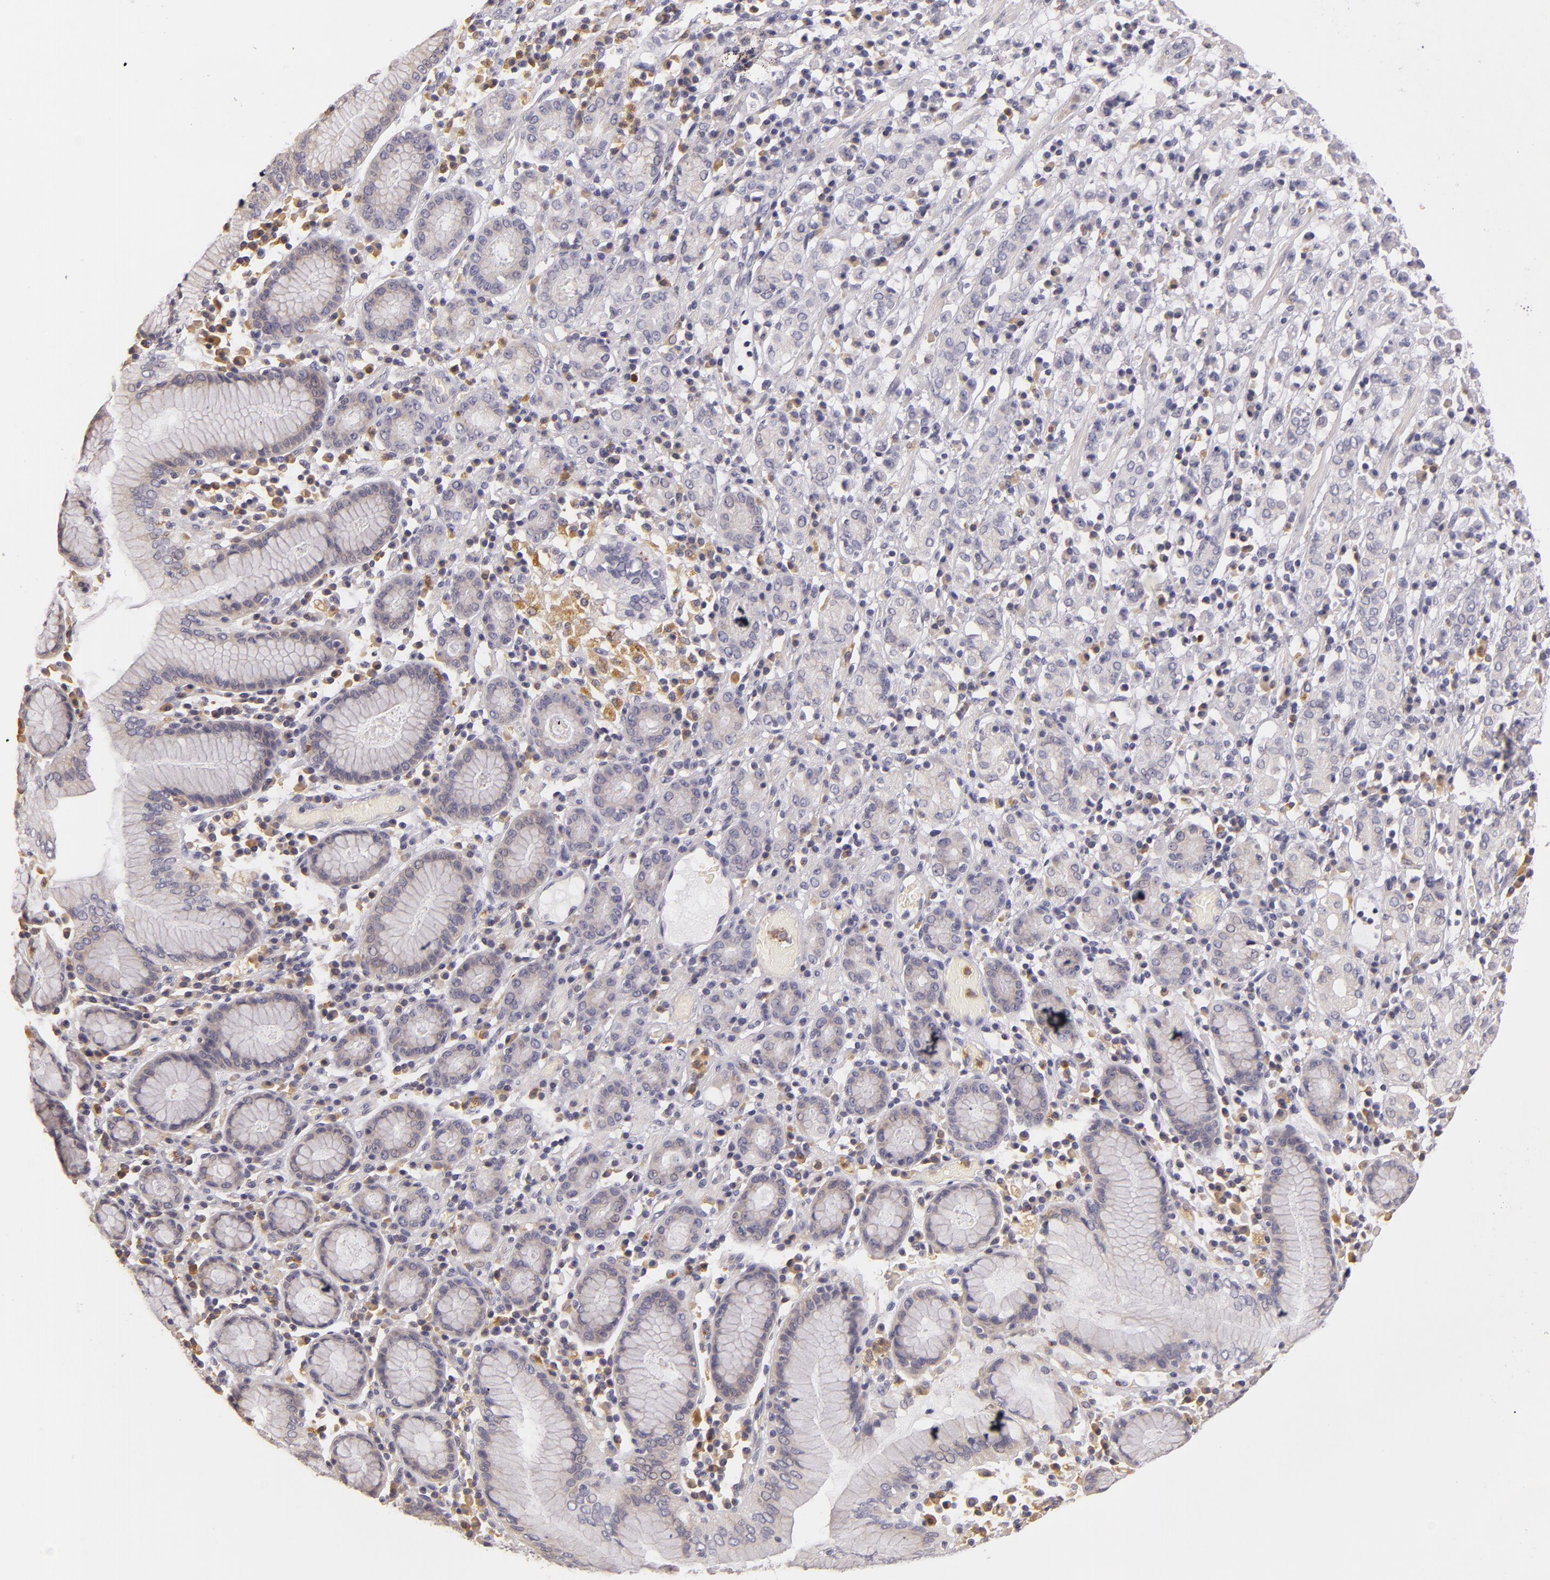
{"staining": {"intensity": "weak", "quantity": "25%-75%", "location": "cytoplasmic/membranous"}, "tissue": "stomach cancer", "cell_type": "Tumor cells", "image_type": "cancer", "snomed": [{"axis": "morphology", "description": "Adenocarcinoma, NOS"}, {"axis": "topography", "description": "Stomach, lower"}], "caption": "Immunohistochemical staining of adenocarcinoma (stomach) demonstrates low levels of weak cytoplasmic/membranous staining in approximately 25%-75% of tumor cells.", "gene": "TLR8", "patient": {"sex": "male", "age": 88}}